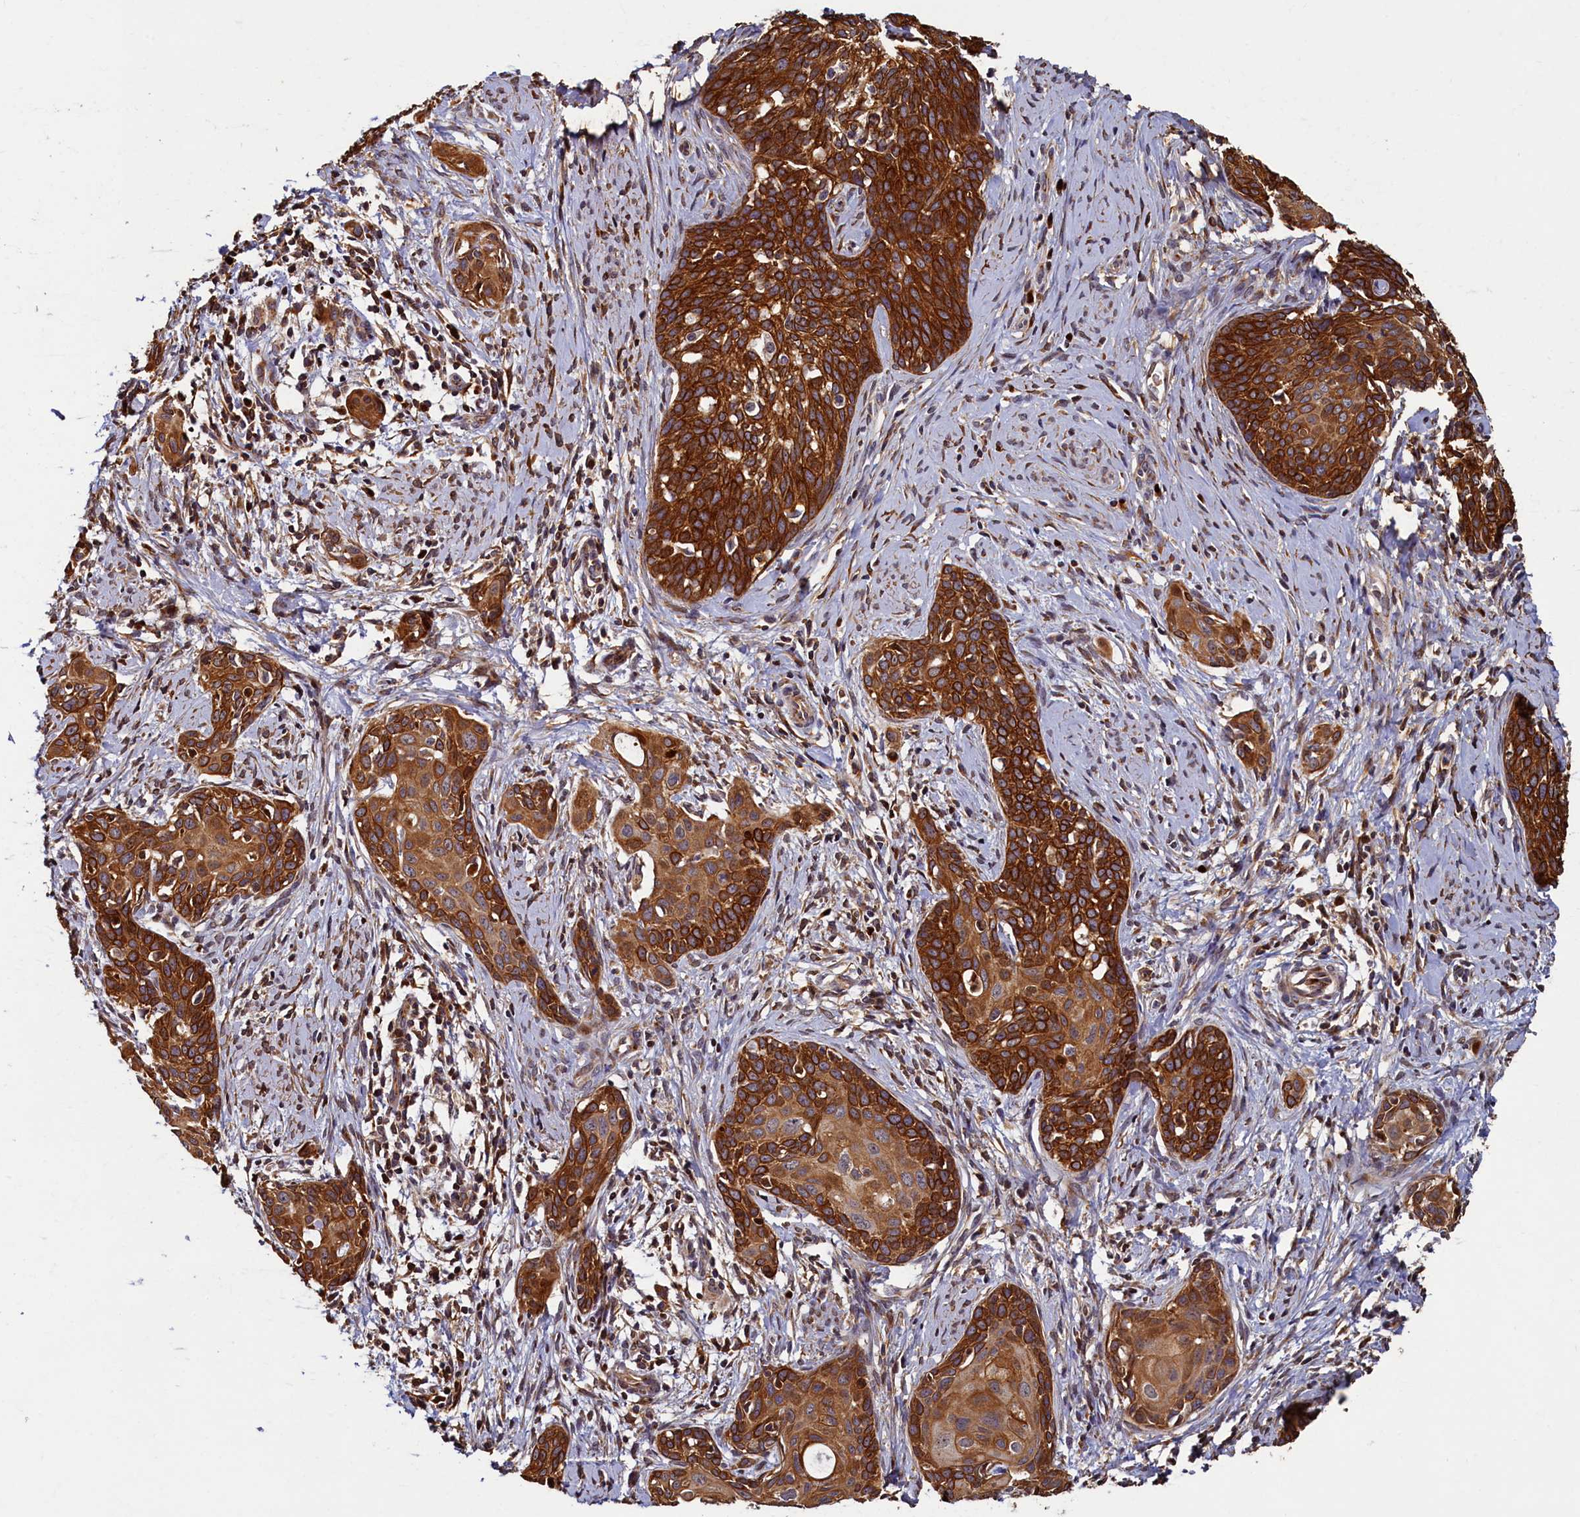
{"staining": {"intensity": "strong", "quantity": ">75%", "location": "cytoplasmic/membranous"}, "tissue": "cervical cancer", "cell_type": "Tumor cells", "image_type": "cancer", "snomed": [{"axis": "morphology", "description": "Squamous cell carcinoma, NOS"}, {"axis": "topography", "description": "Cervix"}], "caption": "A brown stain highlights strong cytoplasmic/membranous expression of a protein in human cervical squamous cell carcinoma tumor cells. (brown staining indicates protein expression, while blue staining denotes nuclei).", "gene": "NCKAP5L", "patient": {"sex": "female", "age": 52}}